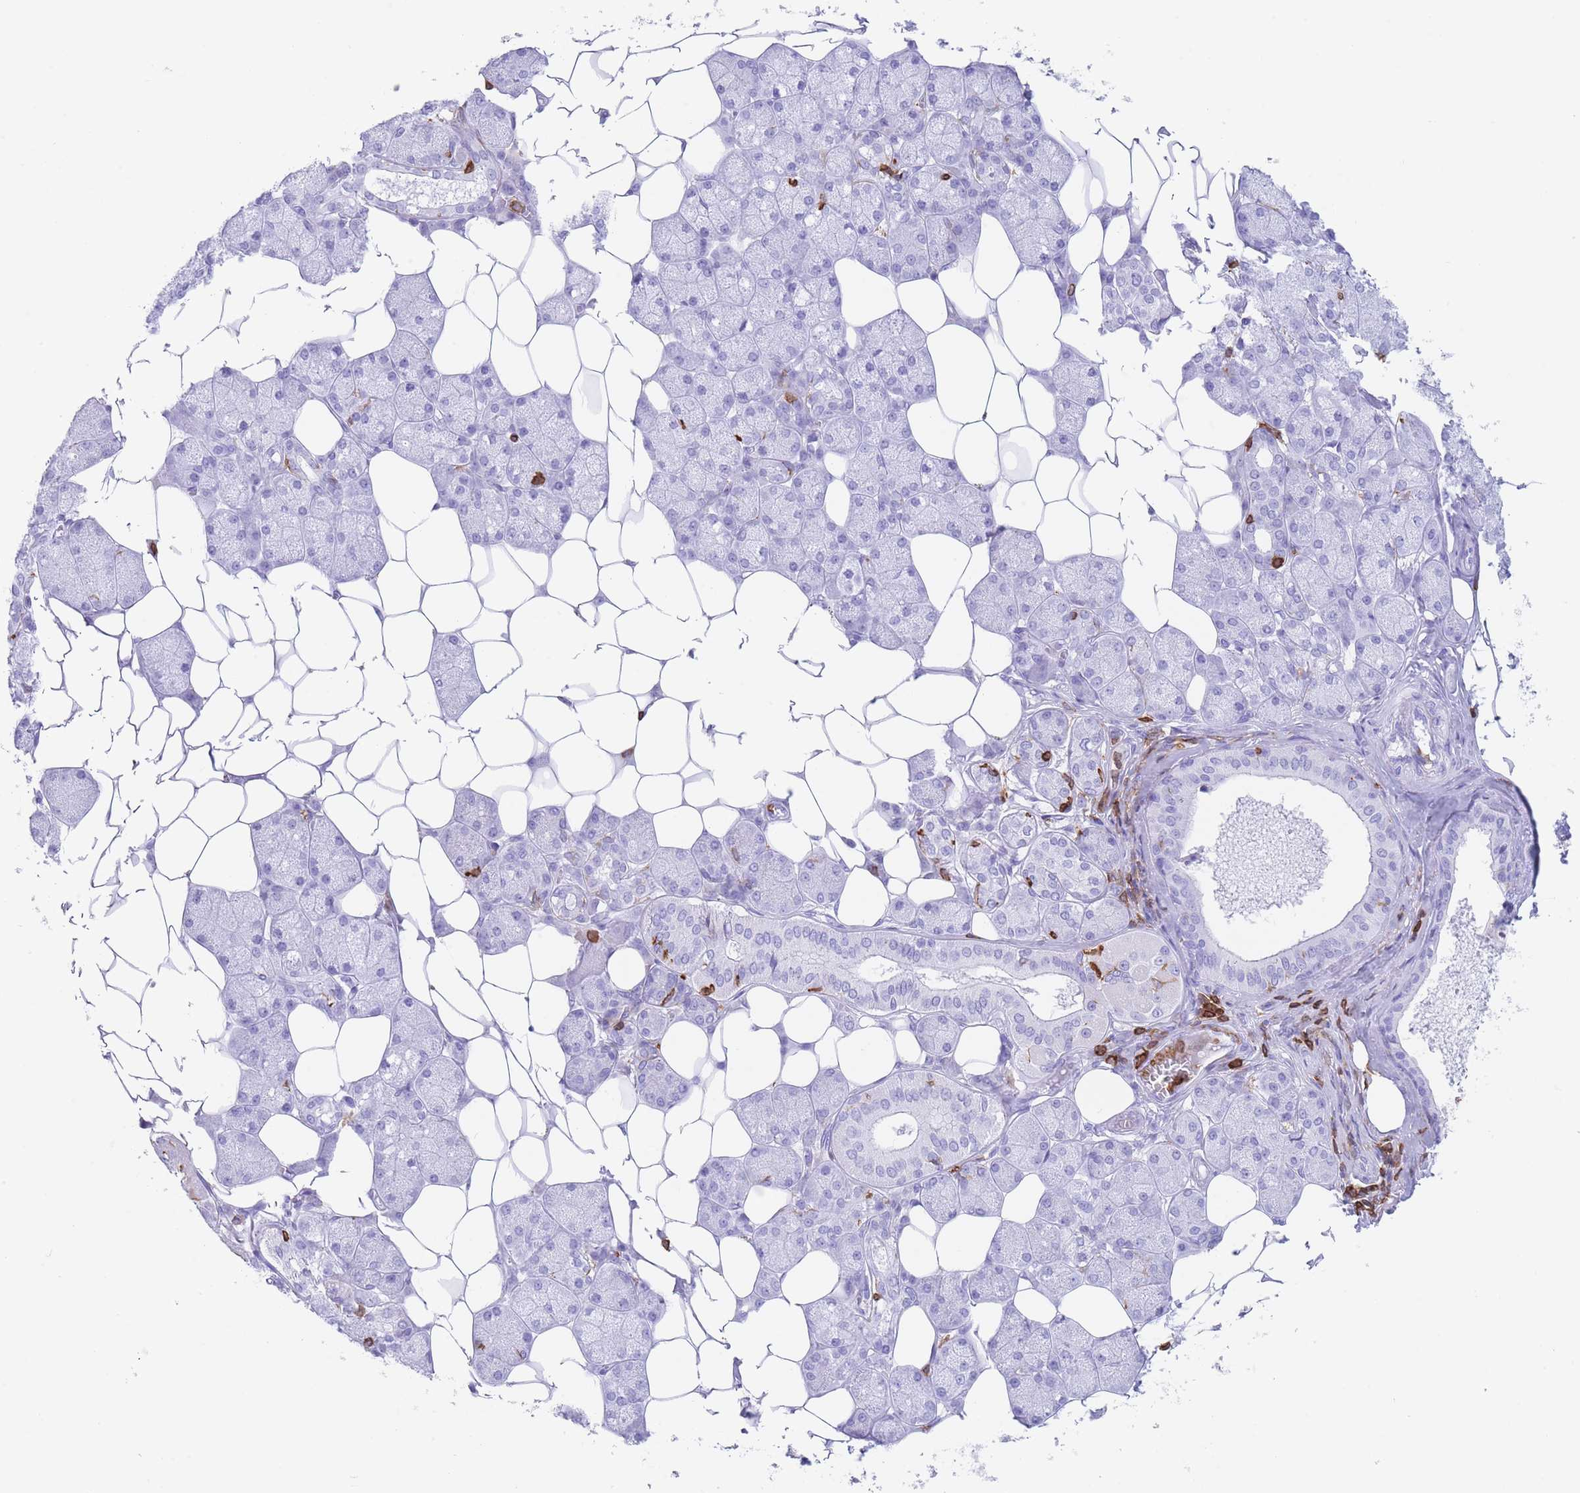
{"staining": {"intensity": "negative", "quantity": "none", "location": "none"}, "tissue": "salivary gland", "cell_type": "Glandular cells", "image_type": "normal", "snomed": [{"axis": "morphology", "description": "Squamous cell carcinoma, NOS"}, {"axis": "topography", "description": "Skin"}, {"axis": "topography", "description": "Head-Neck"}], "caption": "This is an immunohistochemistry micrograph of benign human salivary gland. There is no staining in glandular cells.", "gene": "CORO1A", "patient": {"sex": "male", "age": 80}}